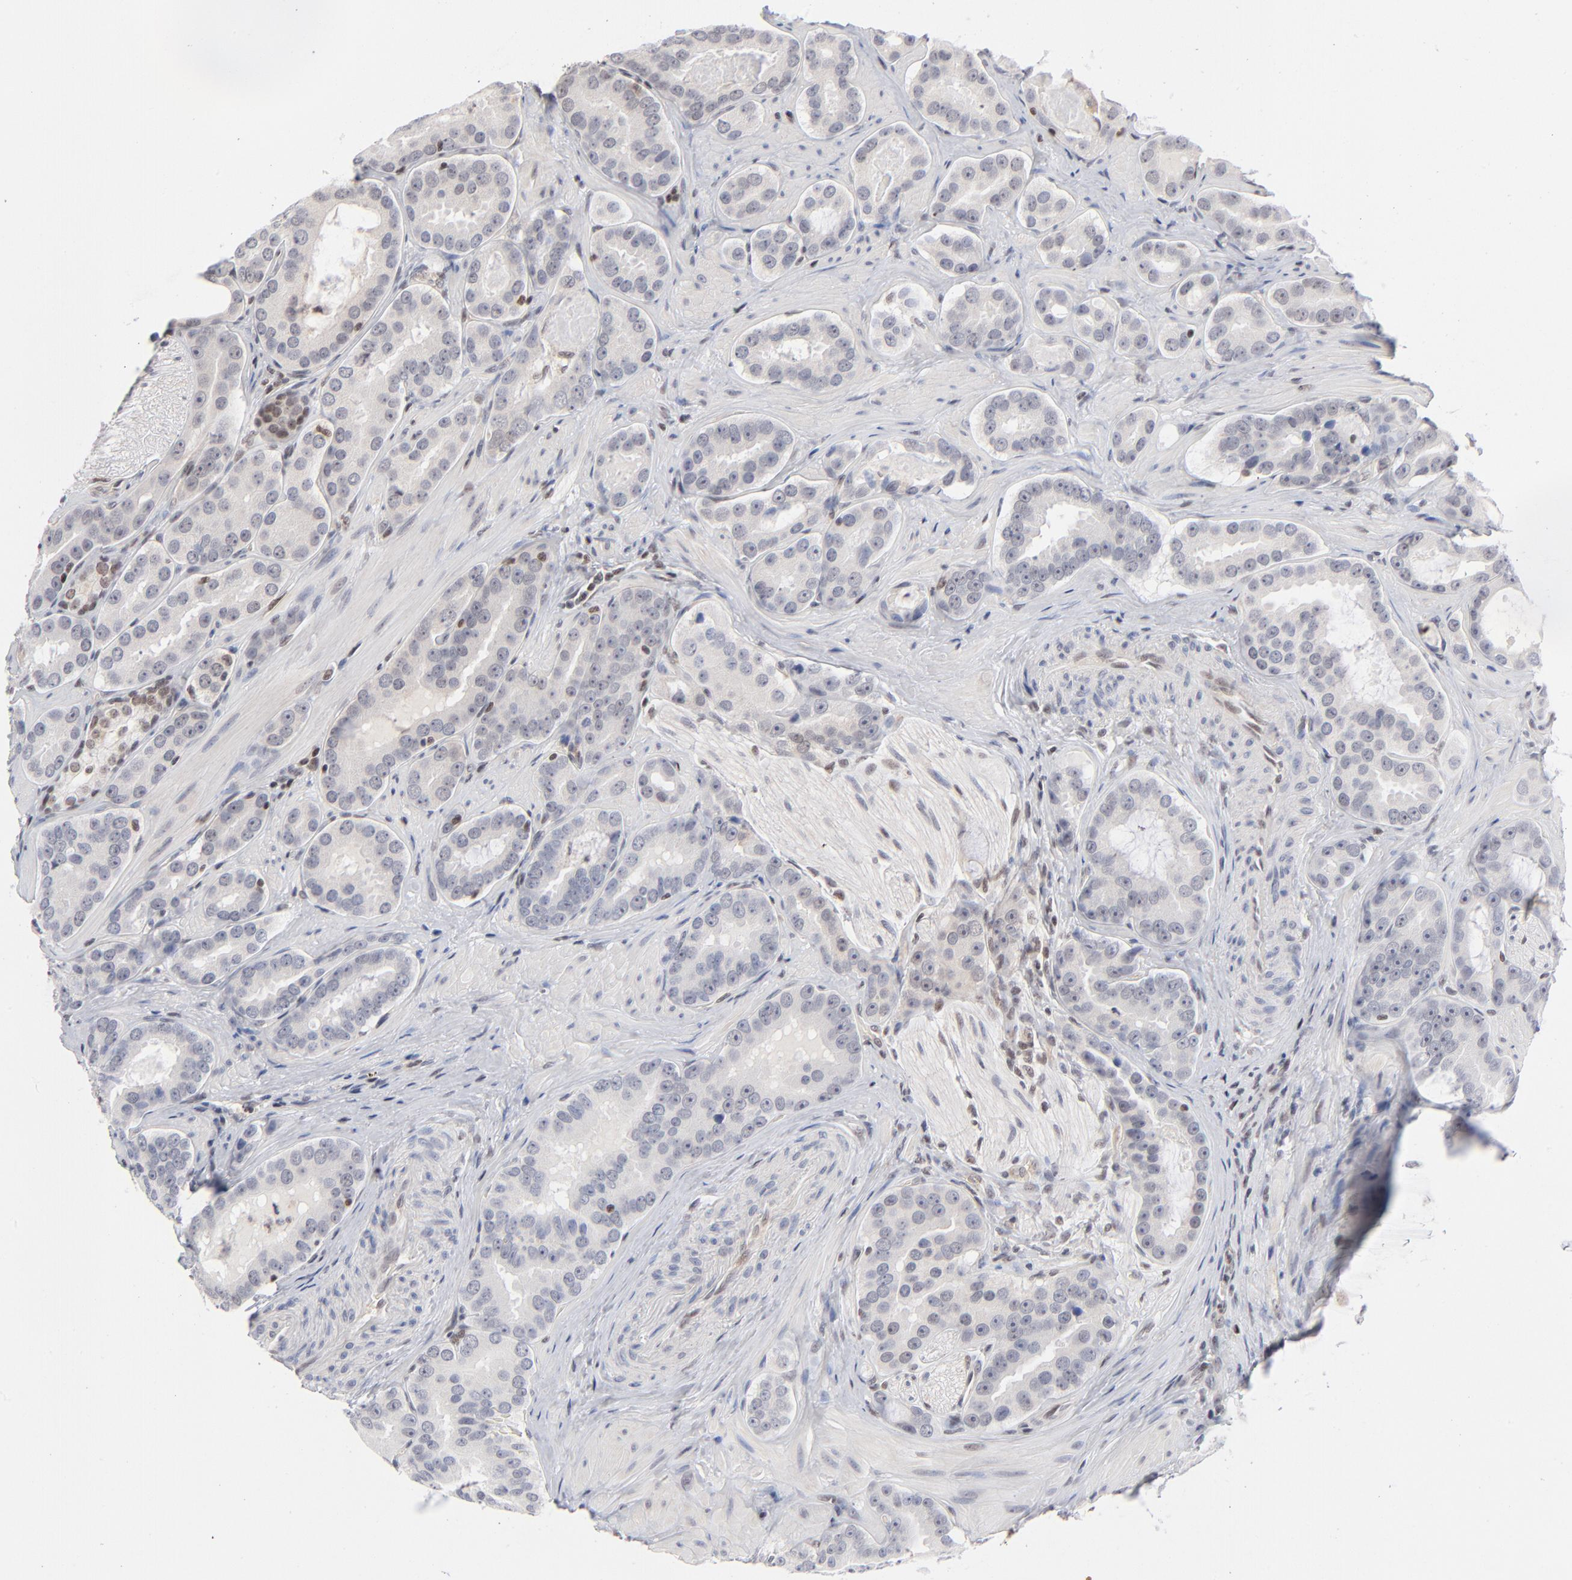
{"staining": {"intensity": "negative", "quantity": "none", "location": "none"}, "tissue": "prostate cancer", "cell_type": "Tumor cells", "image_type": "cancer", "snomed": [{"axis": "morphology", "description": "Adenocarcinoma, Low grade"}, {"axis": "topography", "description": "Prostate"}], "caption": "This is an immunohistochemistry histopathology image of low-grade adenocarcinoma (prostate). There is no positivity in tumor cells.", "gene": "MAX", "patient": {"sex": "male", "age": 59}}